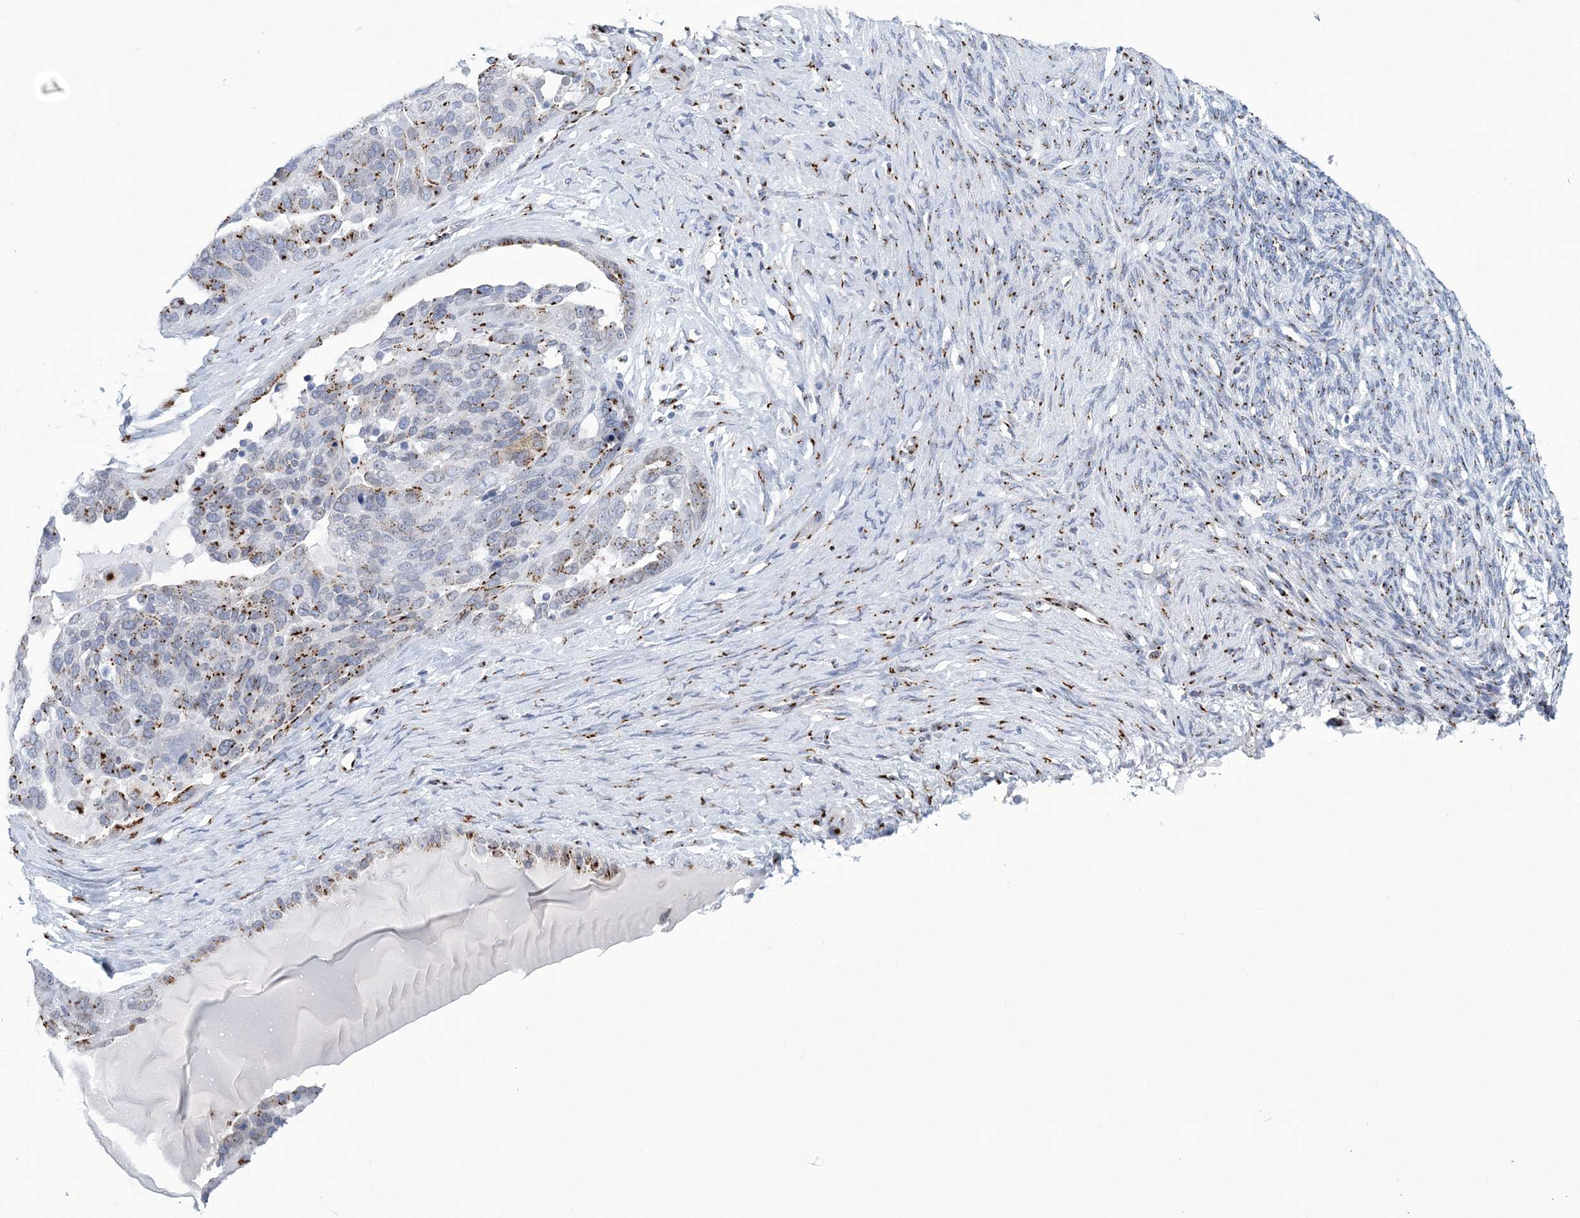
{"staining": {"intensity": "moderate", "quantity": "<25%", "location": "cytoplasmic/membranous"}, "tissue": "ovarian cancer", "cell_type": "Tumor cells", "image_type": "cancer", "snomed": [{"axis": "morphology", "description": "Cystadenocarcinoma, serous, NOS"}, {"axis": "topography", "description": "Ovary"}], "caption": "Immunohistochemical staining of human ovarian cancer (serous cystadenocarcinoma) reveals low levels of moderate cytoplasmic/membranous expression in approximately <25% of tumor cells.", "gene": "SLX9", "patient": {"sex": "female", "age": 44}}